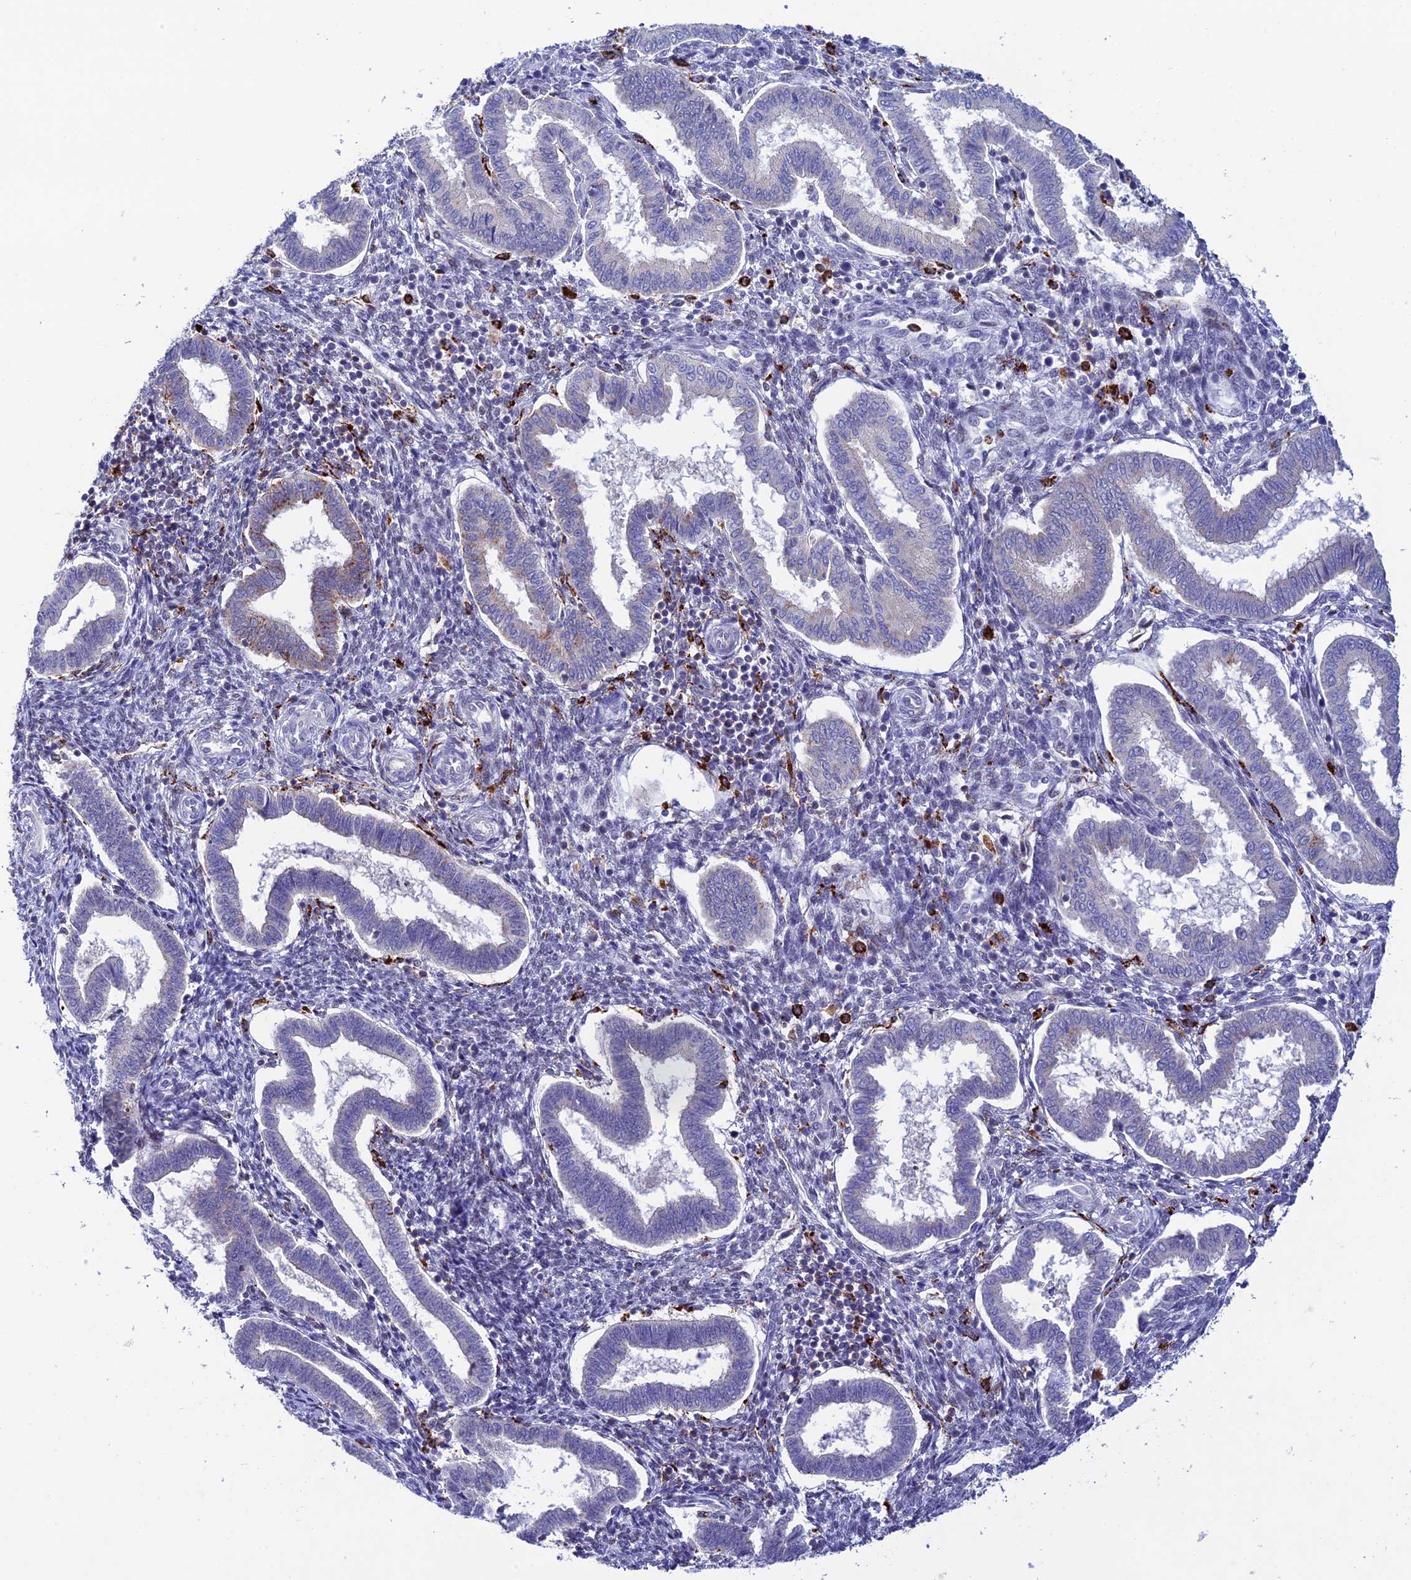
{"staining": {"intensity": "weak", "quantity": "<25%", "location": "nuclear"}, "tissue": "endometrium", "cell_type": "Cells in endometrial stroma", "image_type": "normal", "snomed": [{"axis": "morphology", "description": "Normal tissue, NOS"}, {"axis": "topography", "description": "Endometrium"}], "caption": "Endometrium was stained to show a protein in brown. There is no significant expression in cells in endometrial stroma.", "gene": "HIC1", "patient": {"sex": "female", "age": 24}}